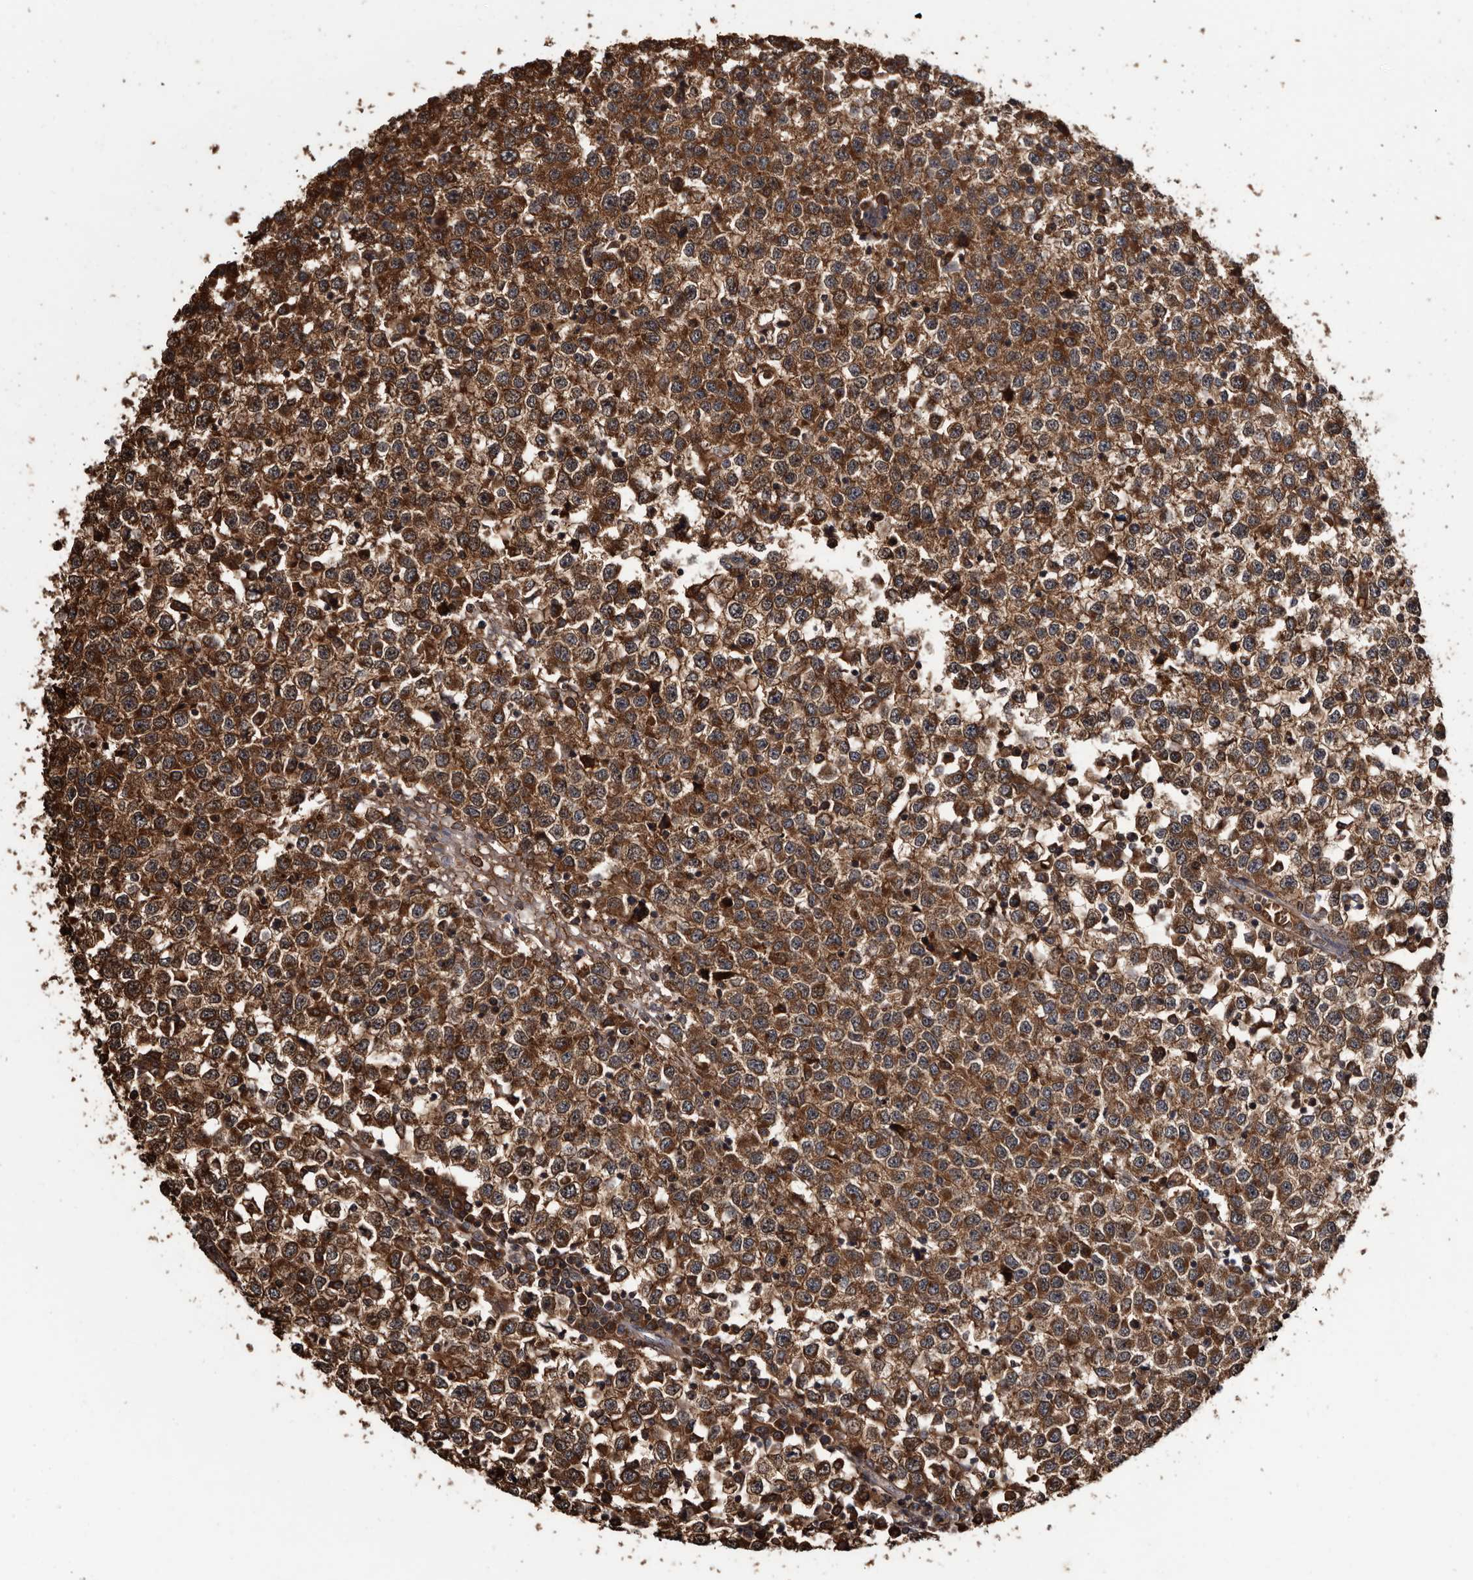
{"staining": {"intensity": "strong", "quantity": ">75%", "location": "cytoplasmic/membranous"}, "tissue": "testis cancer", "cell_type": "Tumor cells", "image_type": "cancer", "snomed": [{"axis": "morphology", "description": "Seminoma, NOS"}, {"axis": "topography", "description": "Testis"}], "caption": "This histopathology image shows seminoma (testis) stained with IHC to label a protein in brown. The cytoplasmic/membranous of tumor cells show strong positivity for the protein. Nuclei are counter-stained blue.", "gene": "TTI2", "patient": {"sex": "male", "age": 65}}